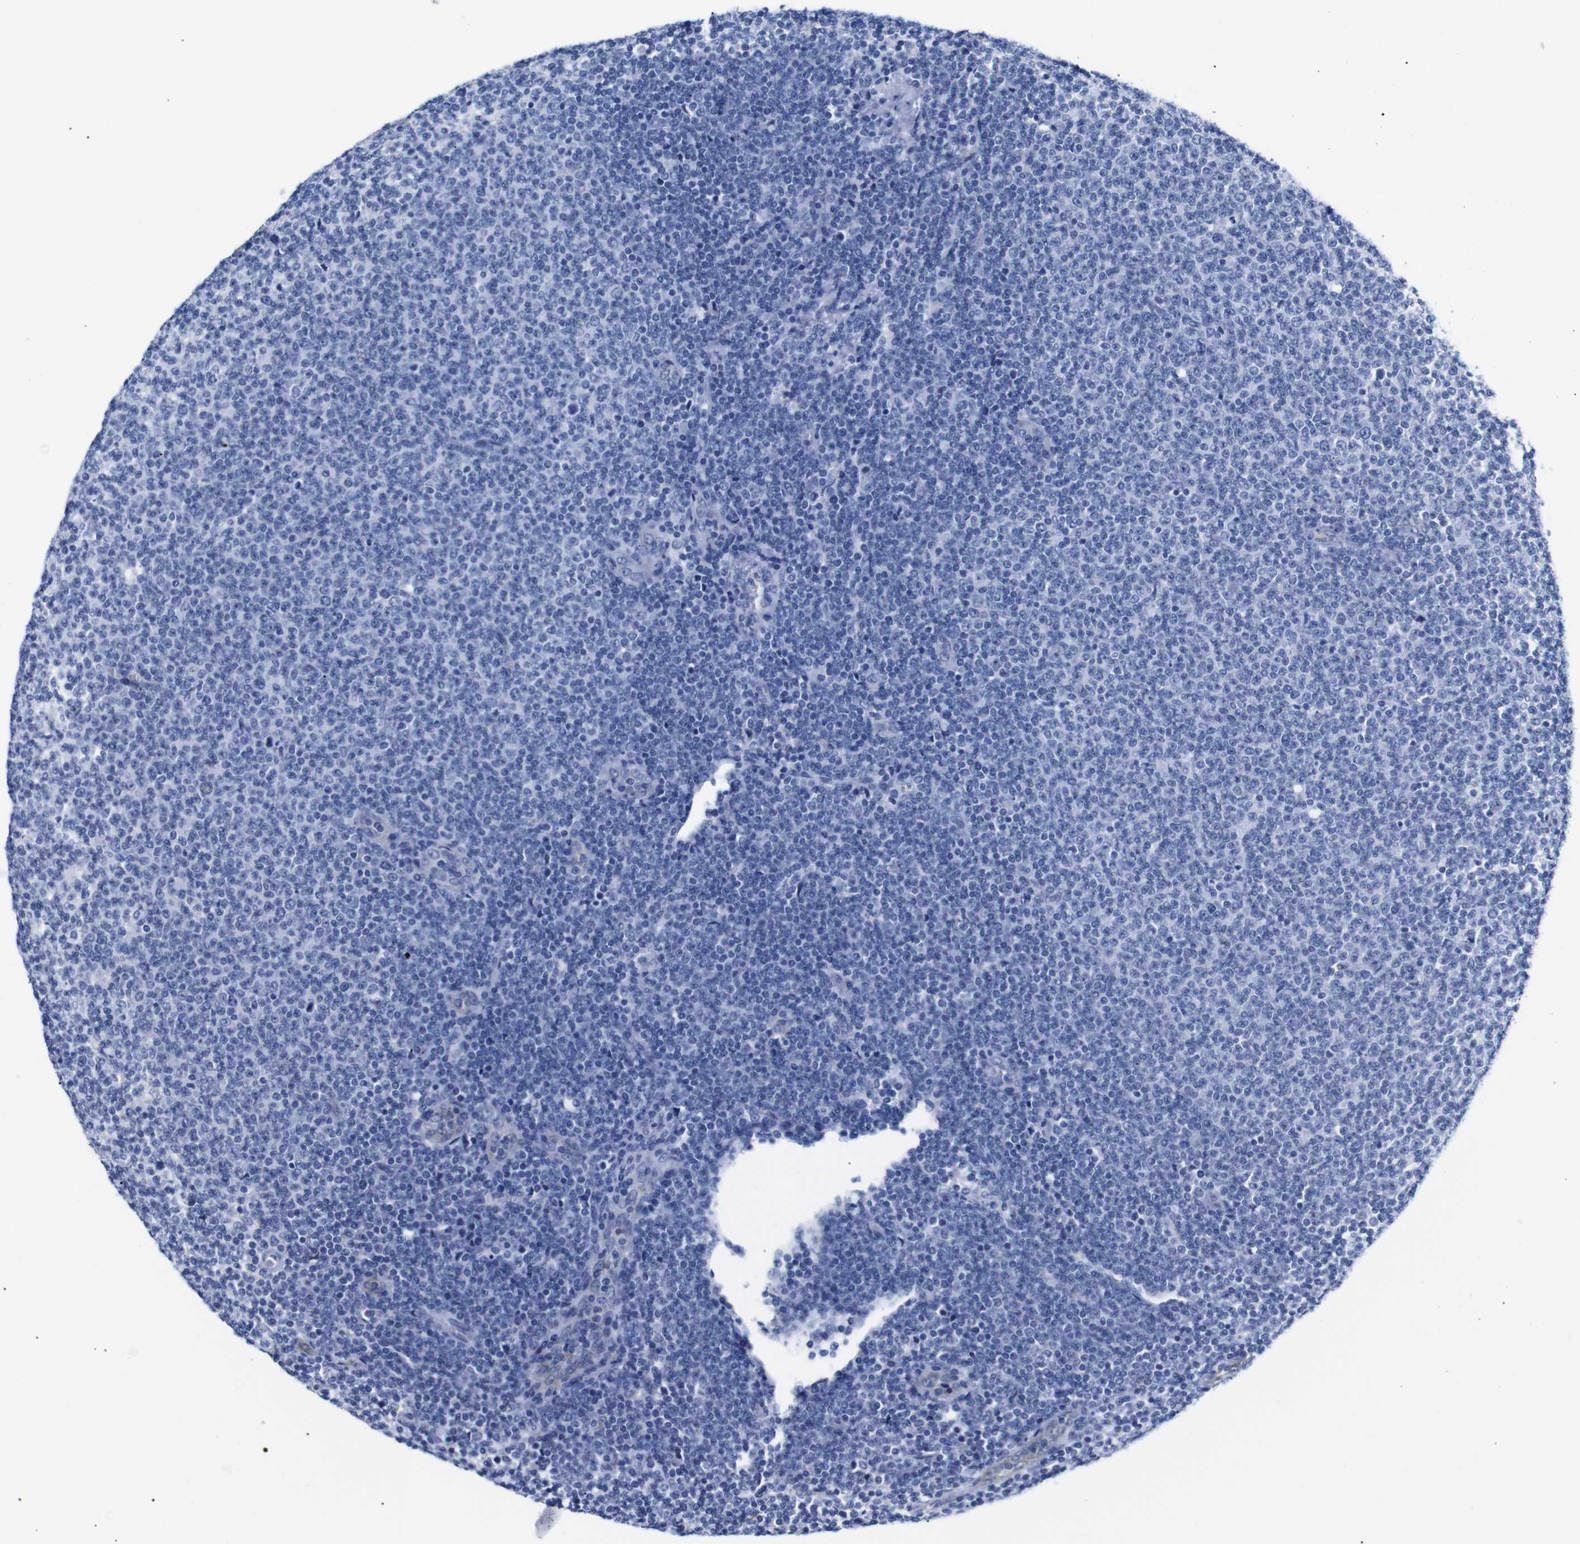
{"staining": {"intensity": "weak", "quantity": "<25%", "location": "cytoplasmic/membranous"}, "tissue": "lymphoma", "cell_type": "Tumor cells", "image_type": "cancer", "snomed": [{"axis": "morphology", "description": "Malignant lymphoma, non-Hodgkin's type, Low grade"}, {"axis": "topography", "description": "Lymph node"}], "caption": "Immunohistochemistry histopathology image of neoplastic tissue: lymphoma stained with DAB reveals no significant protein positivity in tumor cells.", "gene": "SDCBP", "patient": {"sex": "male", "age": 66}}